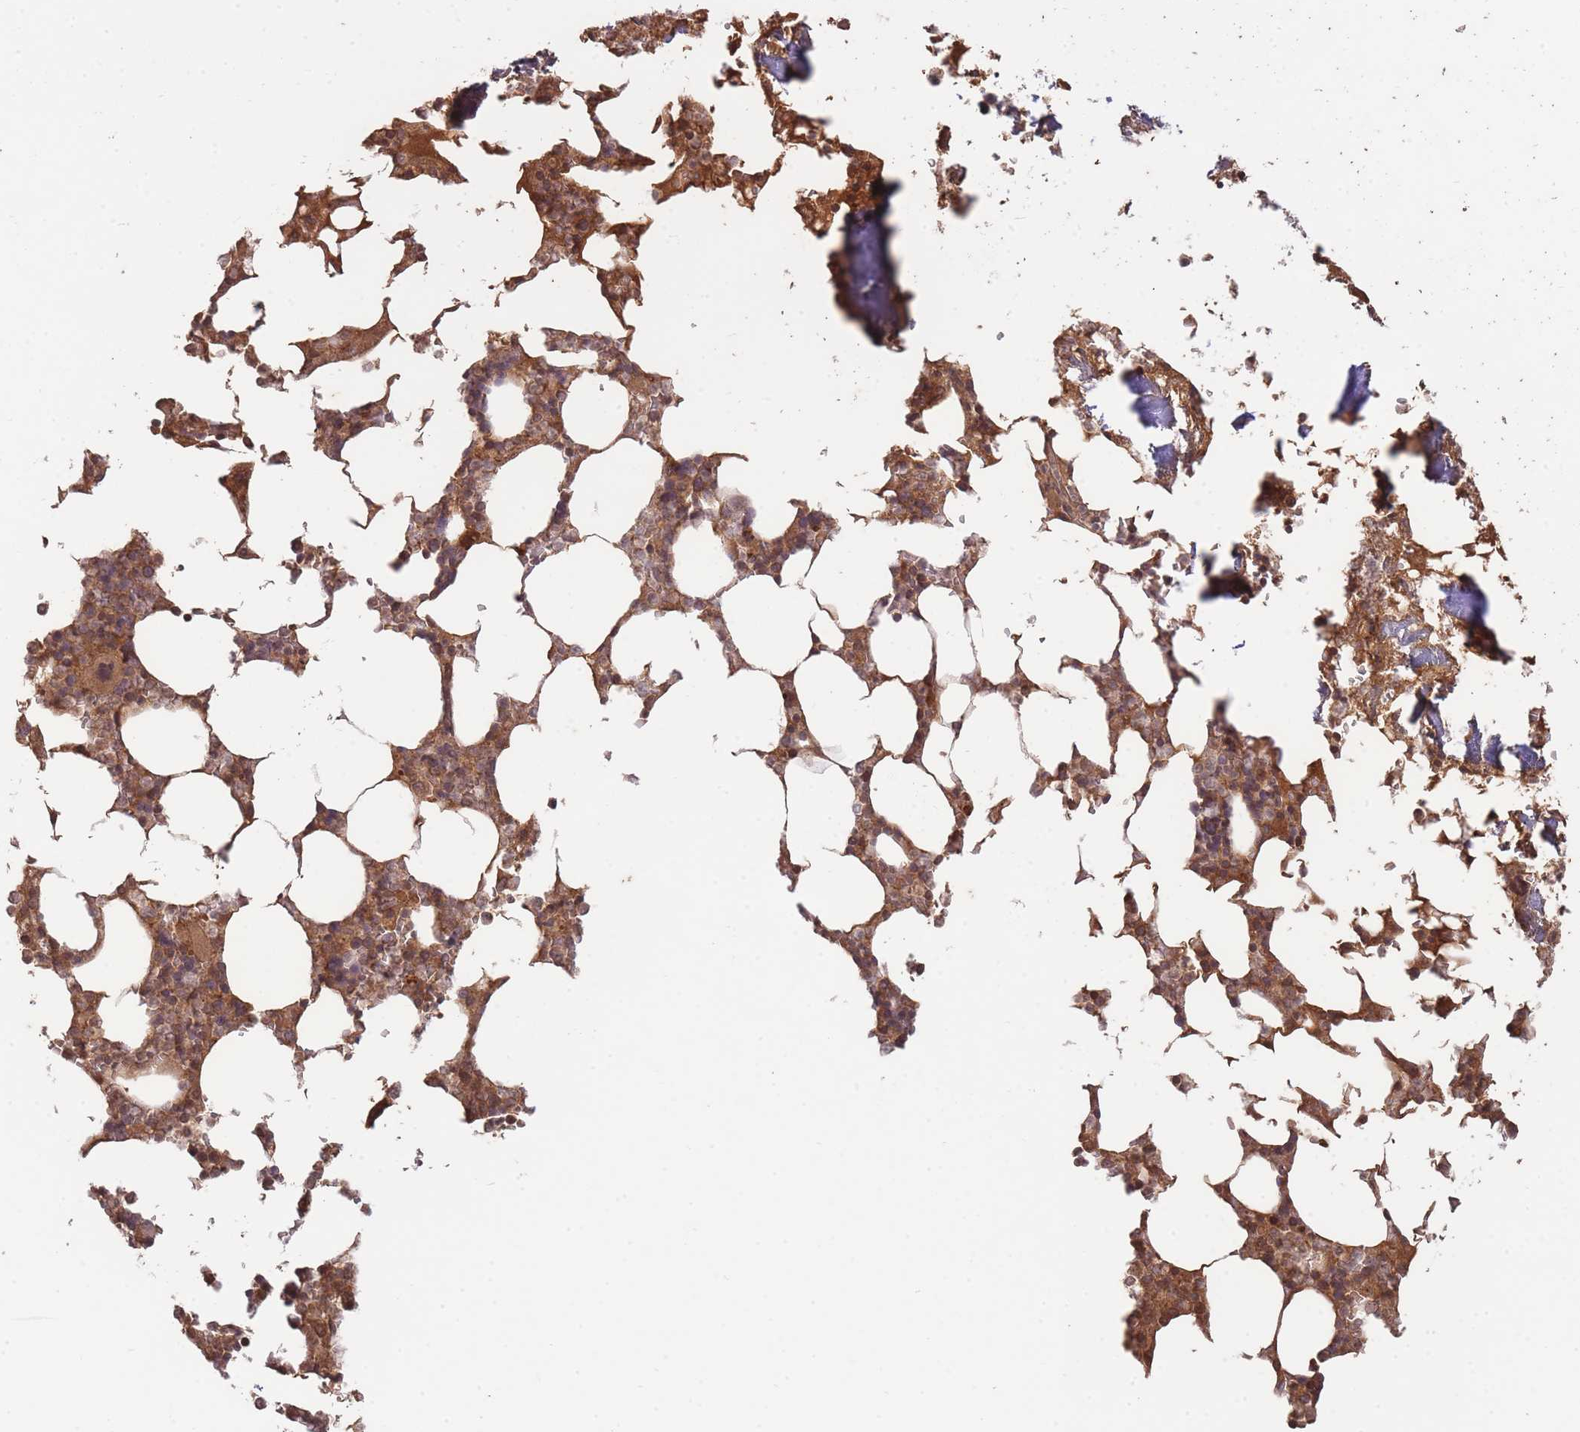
{"staining": {"intensity": "moderate", "quantity": ">75%", "location": "cytoplasmic/membranous,nuclear"}, "tissue": "bone marrow", "cell_type": "Hematopoietic cells", "image_type": "normal", "snomed": [{"axis": "morphology", "description": "Normal tissue, NOS"}, {"axis": "topography", "description": "Bone marrow"}], "caption": "Brown immunohistochemical staining in benign bone marrow shows moderate cytoplasmic/membranous,nuclear expression in approximately >75% of hematopoietic cells. The staining was performed using DAB (3,3'-diaminobenzidine), with brown indicating positive protein expression. Nuclei are stained blue with hematoxylin.", "gene": "RALGDS", "patient": {"sex": "male", "age": 64}}